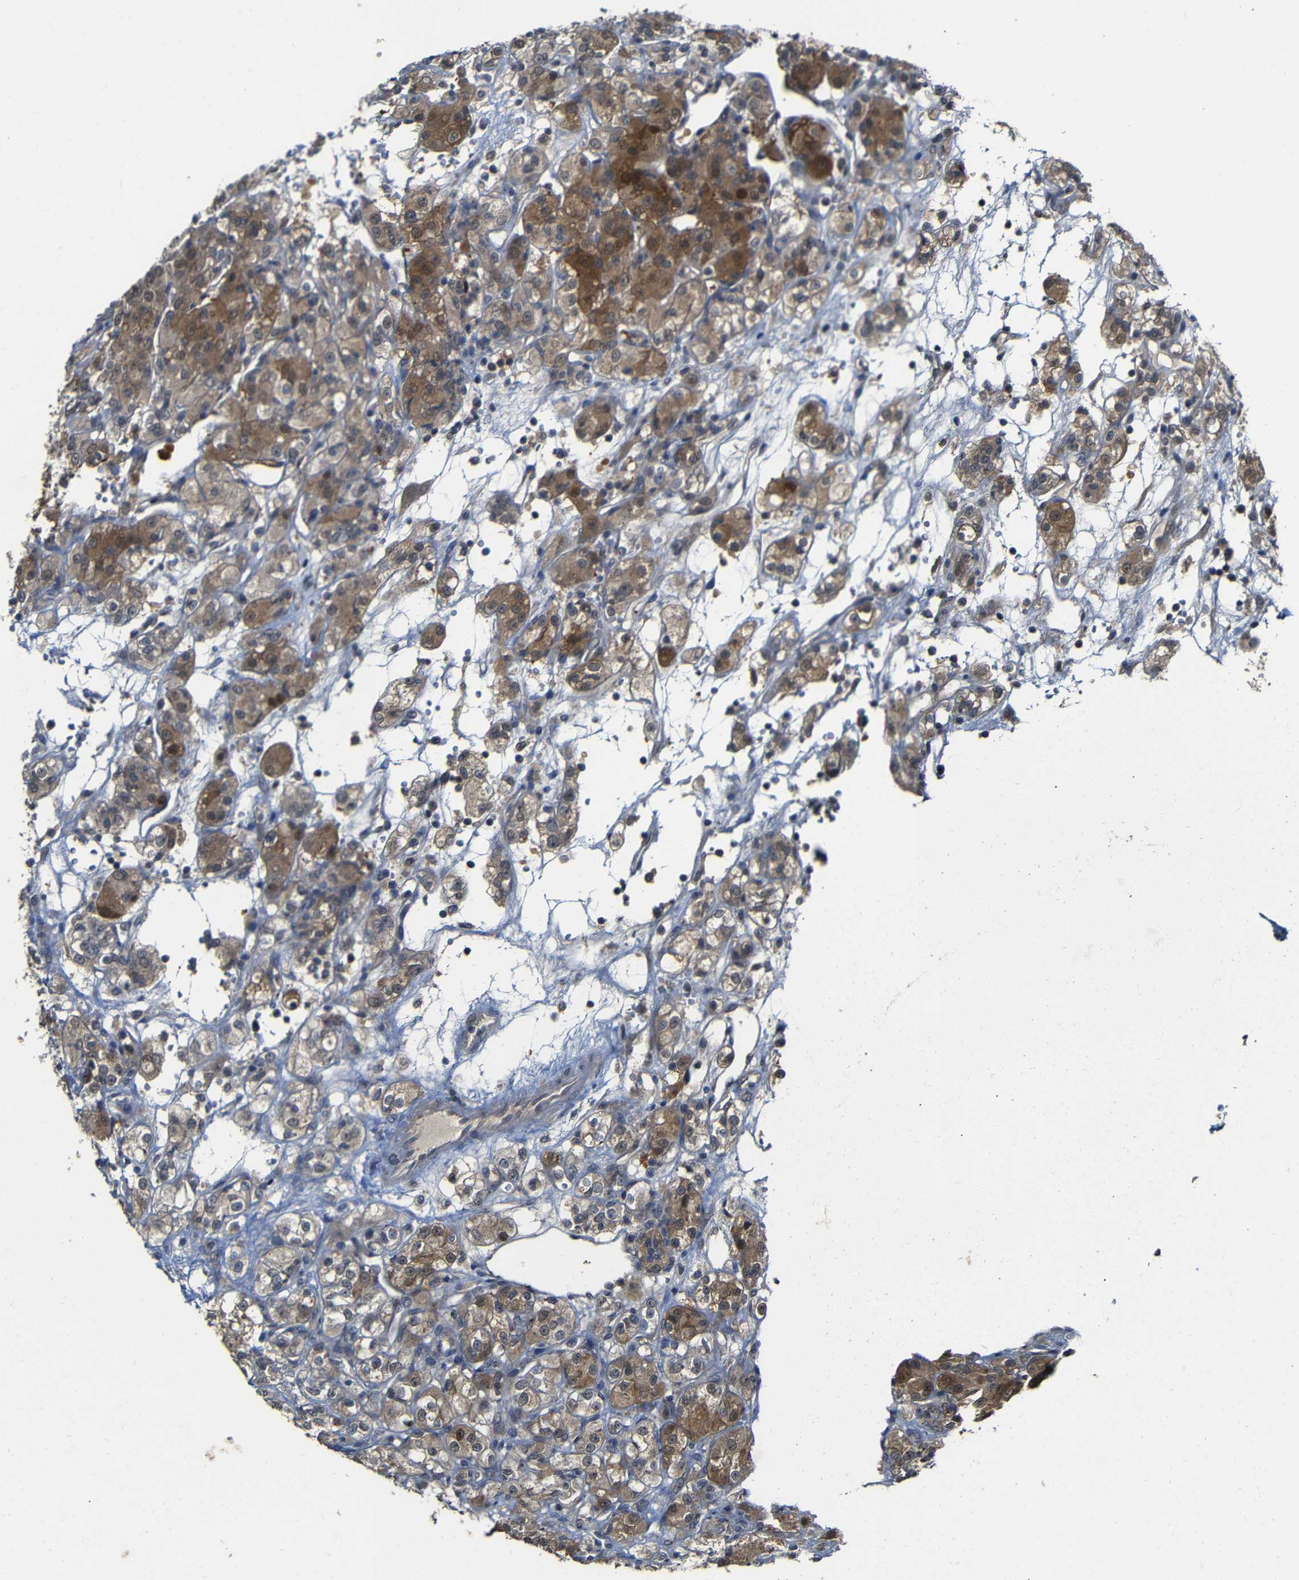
{"staining": {"intensity": "moderate", "quantity": ">75%", "location": "cytoplasmic/membranous"}, "tissue": "renal cancer", "cell_type": "Tumor cells", "image_type": "cancer", "snomed": [{"axis": "morphology", "description": "Normal tissue, NOS"}, {"axis": "morphology", "description": "Adenocarcinoma, NOS"}, {"axis": "topography", "description": "Kidney"}], "caption": "Immunohistochemistry (IHC) of renal cancer exhibits medium levels of moderate cytoplasmic/membranous expression in about >75% of tumor cells. The protein is stained brown, and the nuclei are stained in blue (DAB IHC with brightfield microscopy, high magnification).", "gene": "ATG12", "patient": {"sex": "male", "age": 61}}